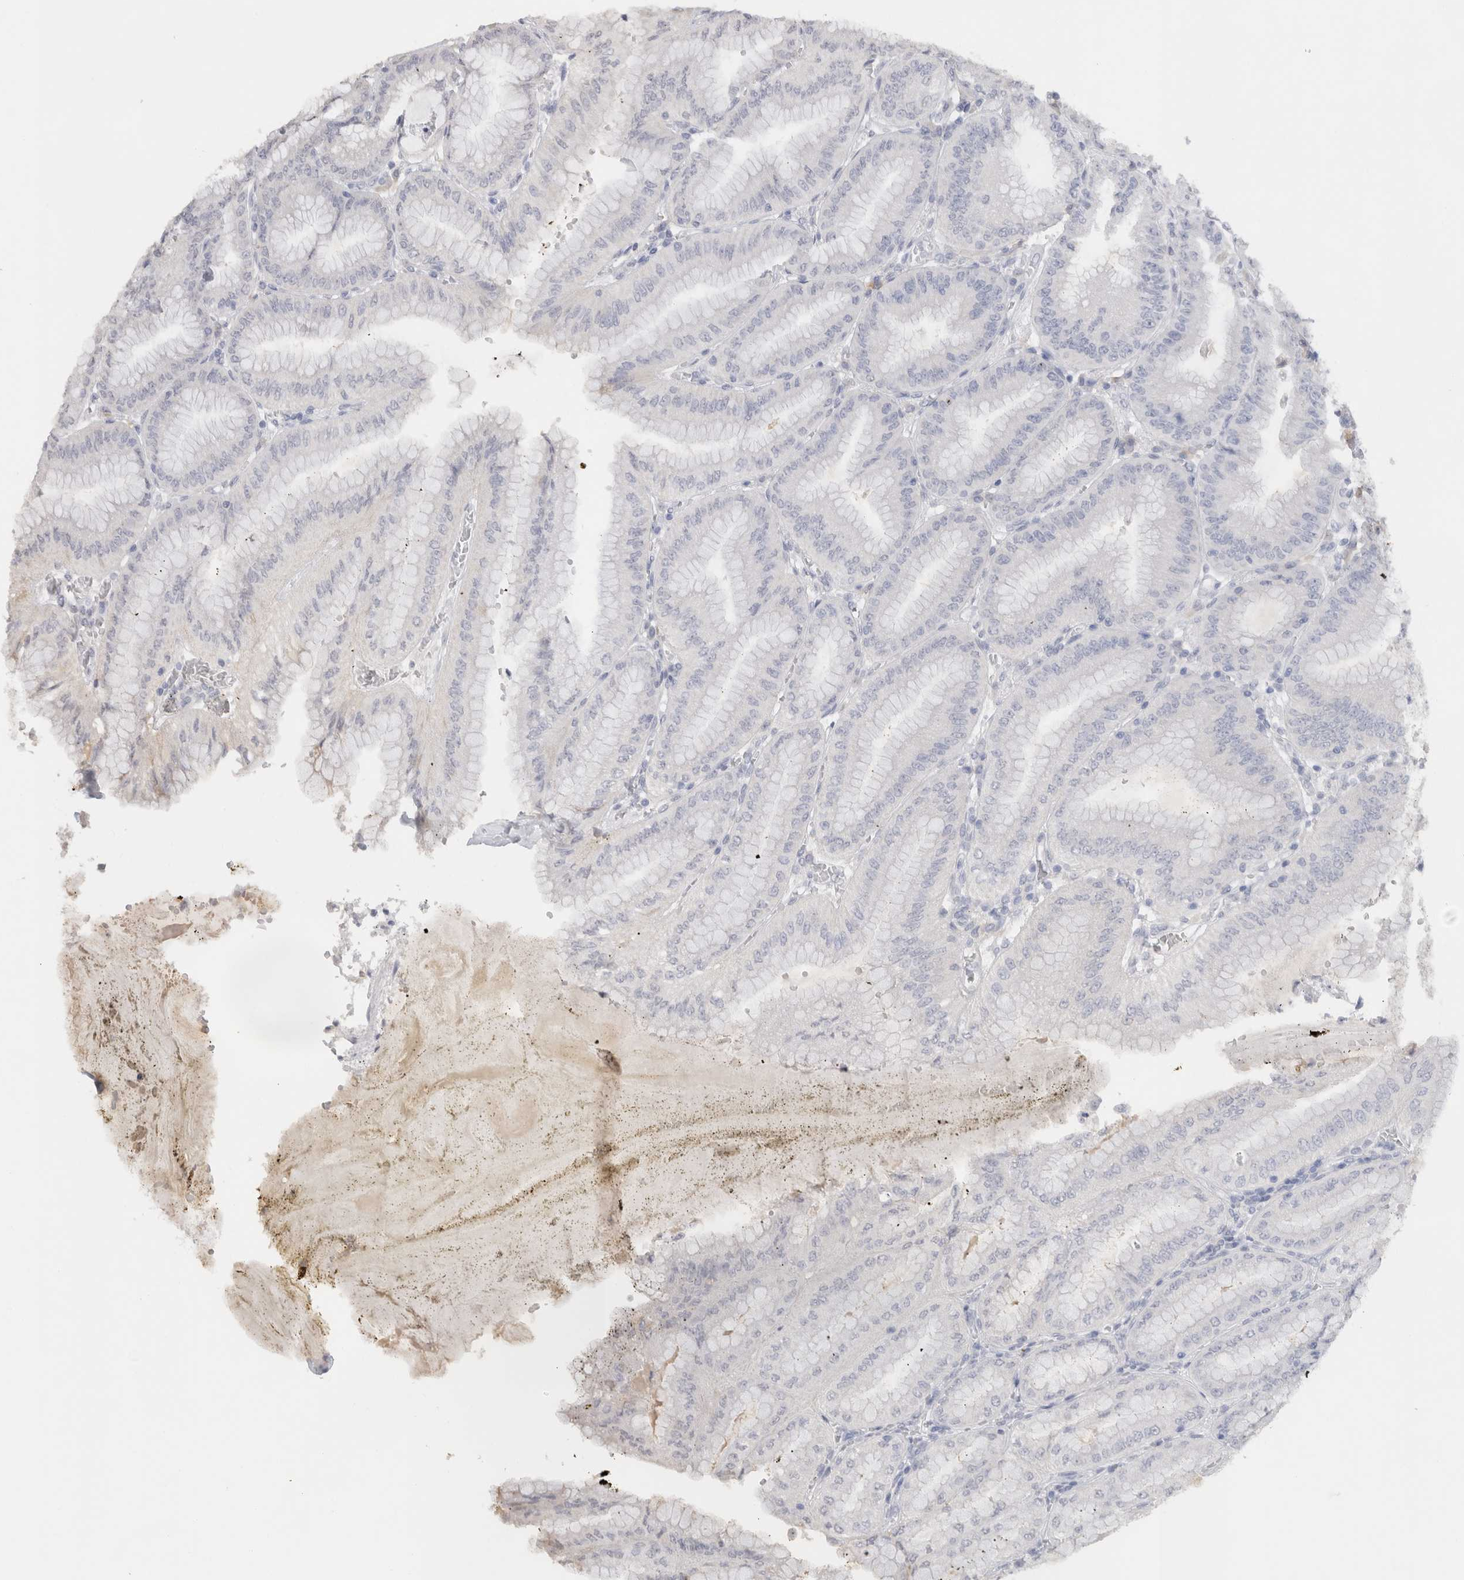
{"staining": {"intensity": "negative", "quantity": "none", "location": "none"}, "tissue": "stomach", "cell_type": "Glandular cells", "image_type": "normal", "snomed": [{"axis": "morphology", "description": "Normal tissue, NOS"}, {"axis": "topography", "description": "Stomach, lower"}], "caption": "An IHC image of unremarkable stomach is shown. There is no staining in glandular cells of stomach. The staining is performed using DAB brown chromogen with nuclei counter-stained in using hematoxylin.", "gene": "LAMP3", "patient": {"sex": "male", "age": 71}}